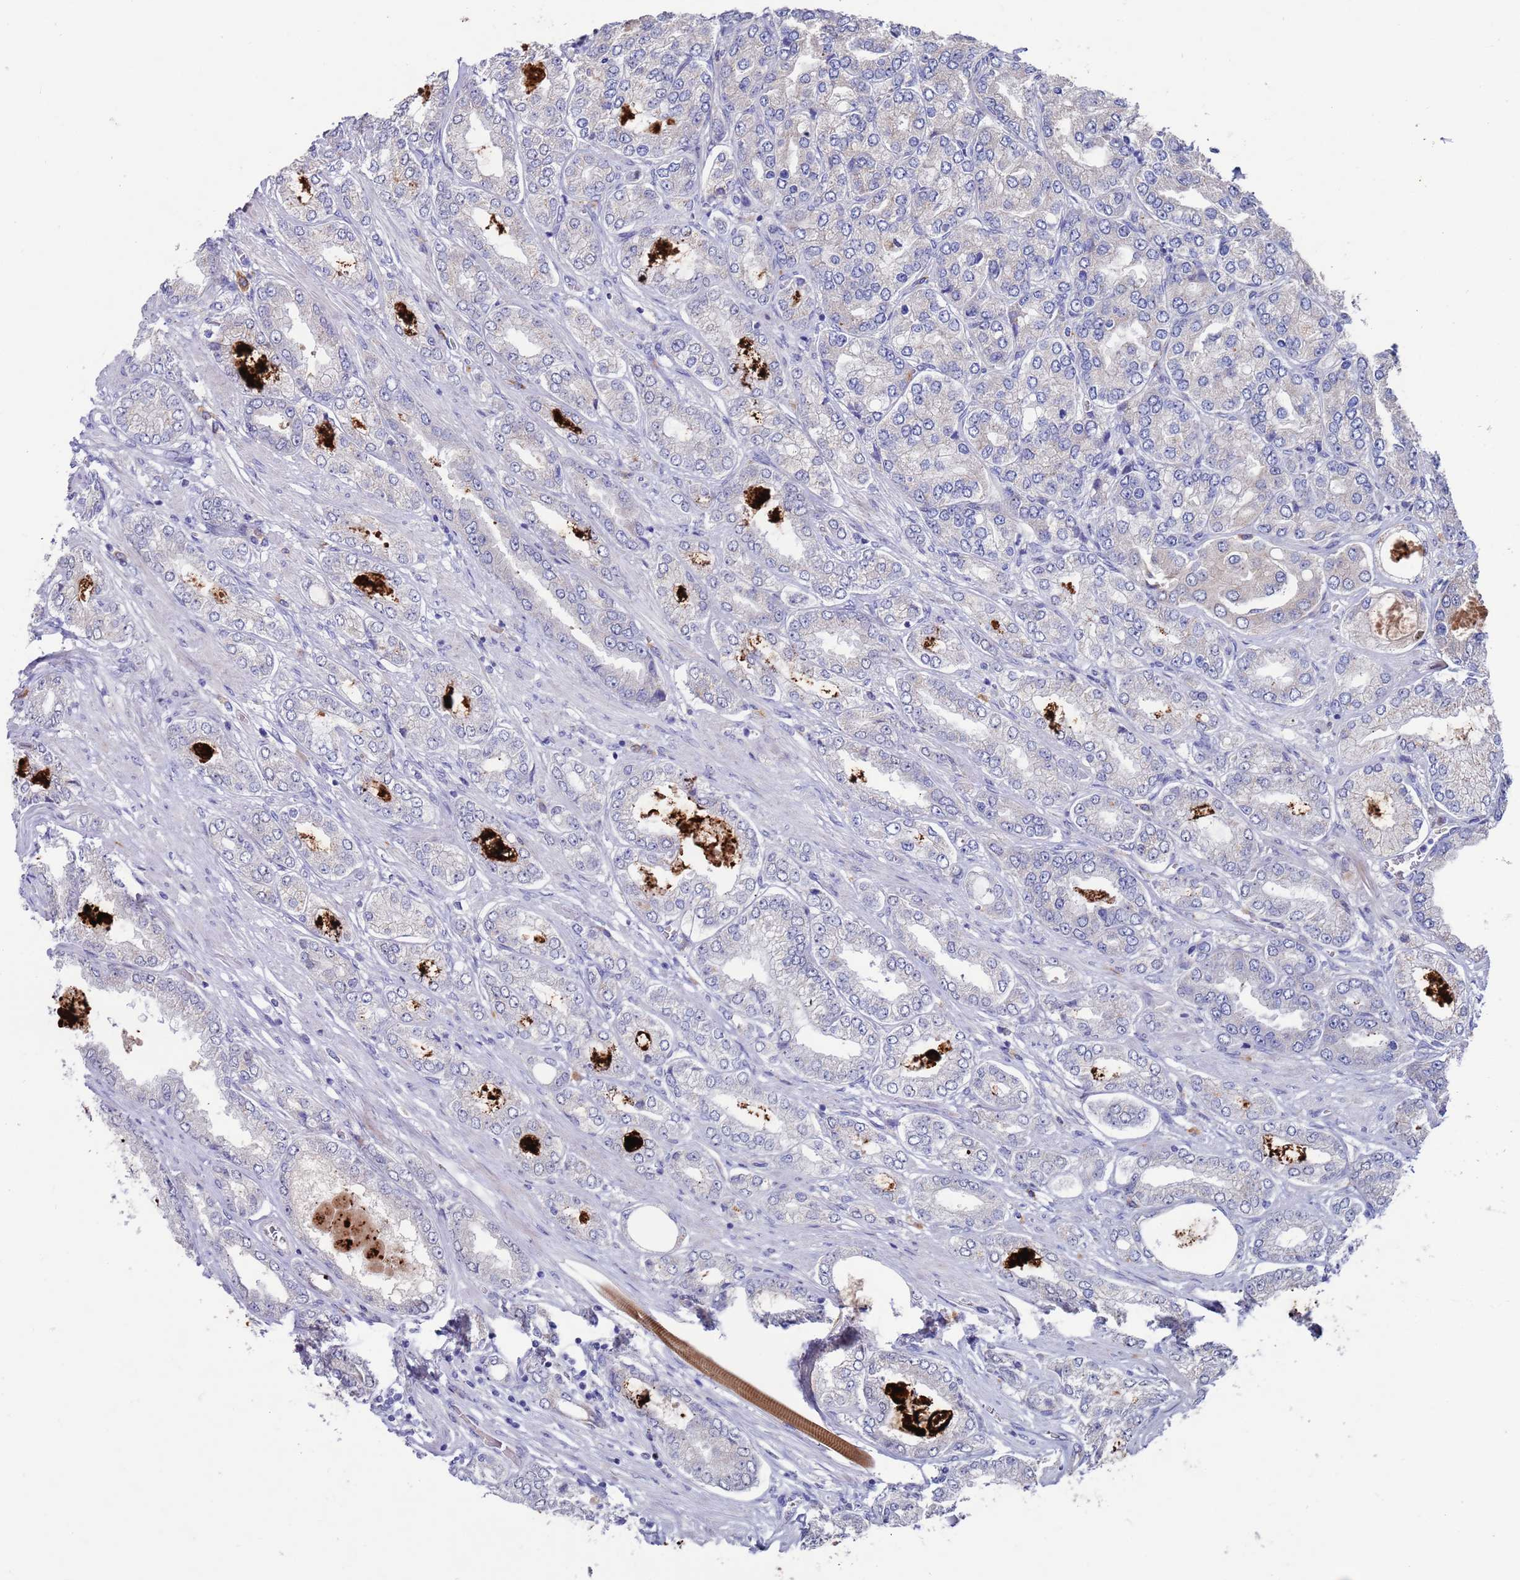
{"staining": {"intensity": "negative", "quantity": "none", "location": "none"}, "tissue": "prostate cancer", "cell_type": "Tumor cells", "image_type": "cancer", "snomed": [{"axis": "morphology", "description": "Adenocarcinoma, High grade"}, {"axis": "topography", "description": "Prostate"}], "caption": "Prostate cancer stained for a protein using IHC displays no positivity tumor cells.", "gene": "FBXO27", "patient": {"sex": "male", "age": 68}}